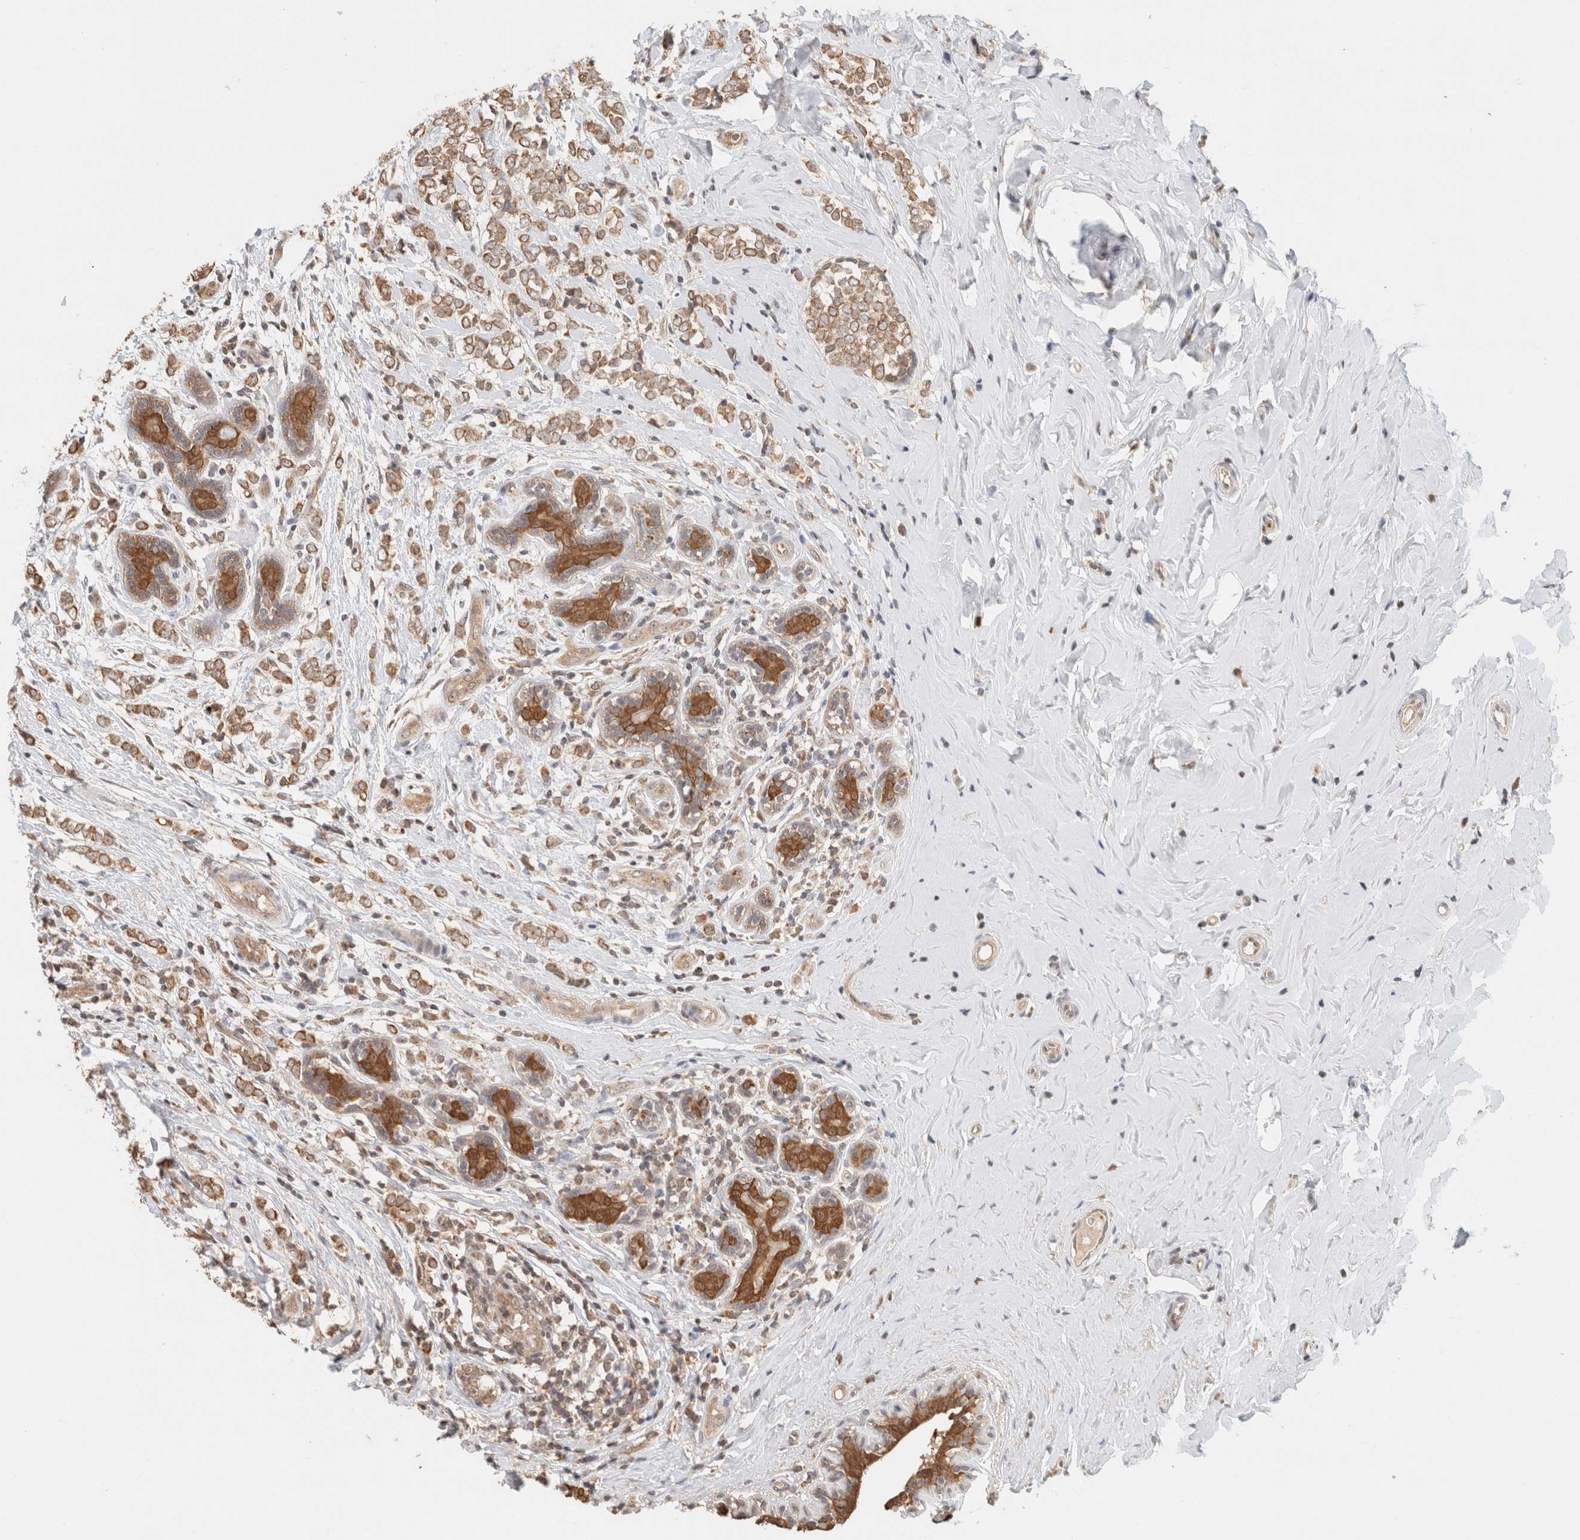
{"staining": {"intensity": "moderate", "quantity": ">75%", "location": "cytoplasmic/membranous"}, "tissue": "breast cancer", "cell_type": "Tumor cells", "image_type": "cancer", "snomed": [{"axis": "morphology", "description": "Normal tissue, NOS"}, {"axis": "morphology", "description": "Lobular carcinoma"}, {"axis": "topography", "description": "Breast"}], "caption": "Breast cancer (lobular carcinoma) stained with a protein marker demonstrates moderate staining in tumor cells.", "gene": "CA13", "patient": {"sex": "female", "age": 47}}